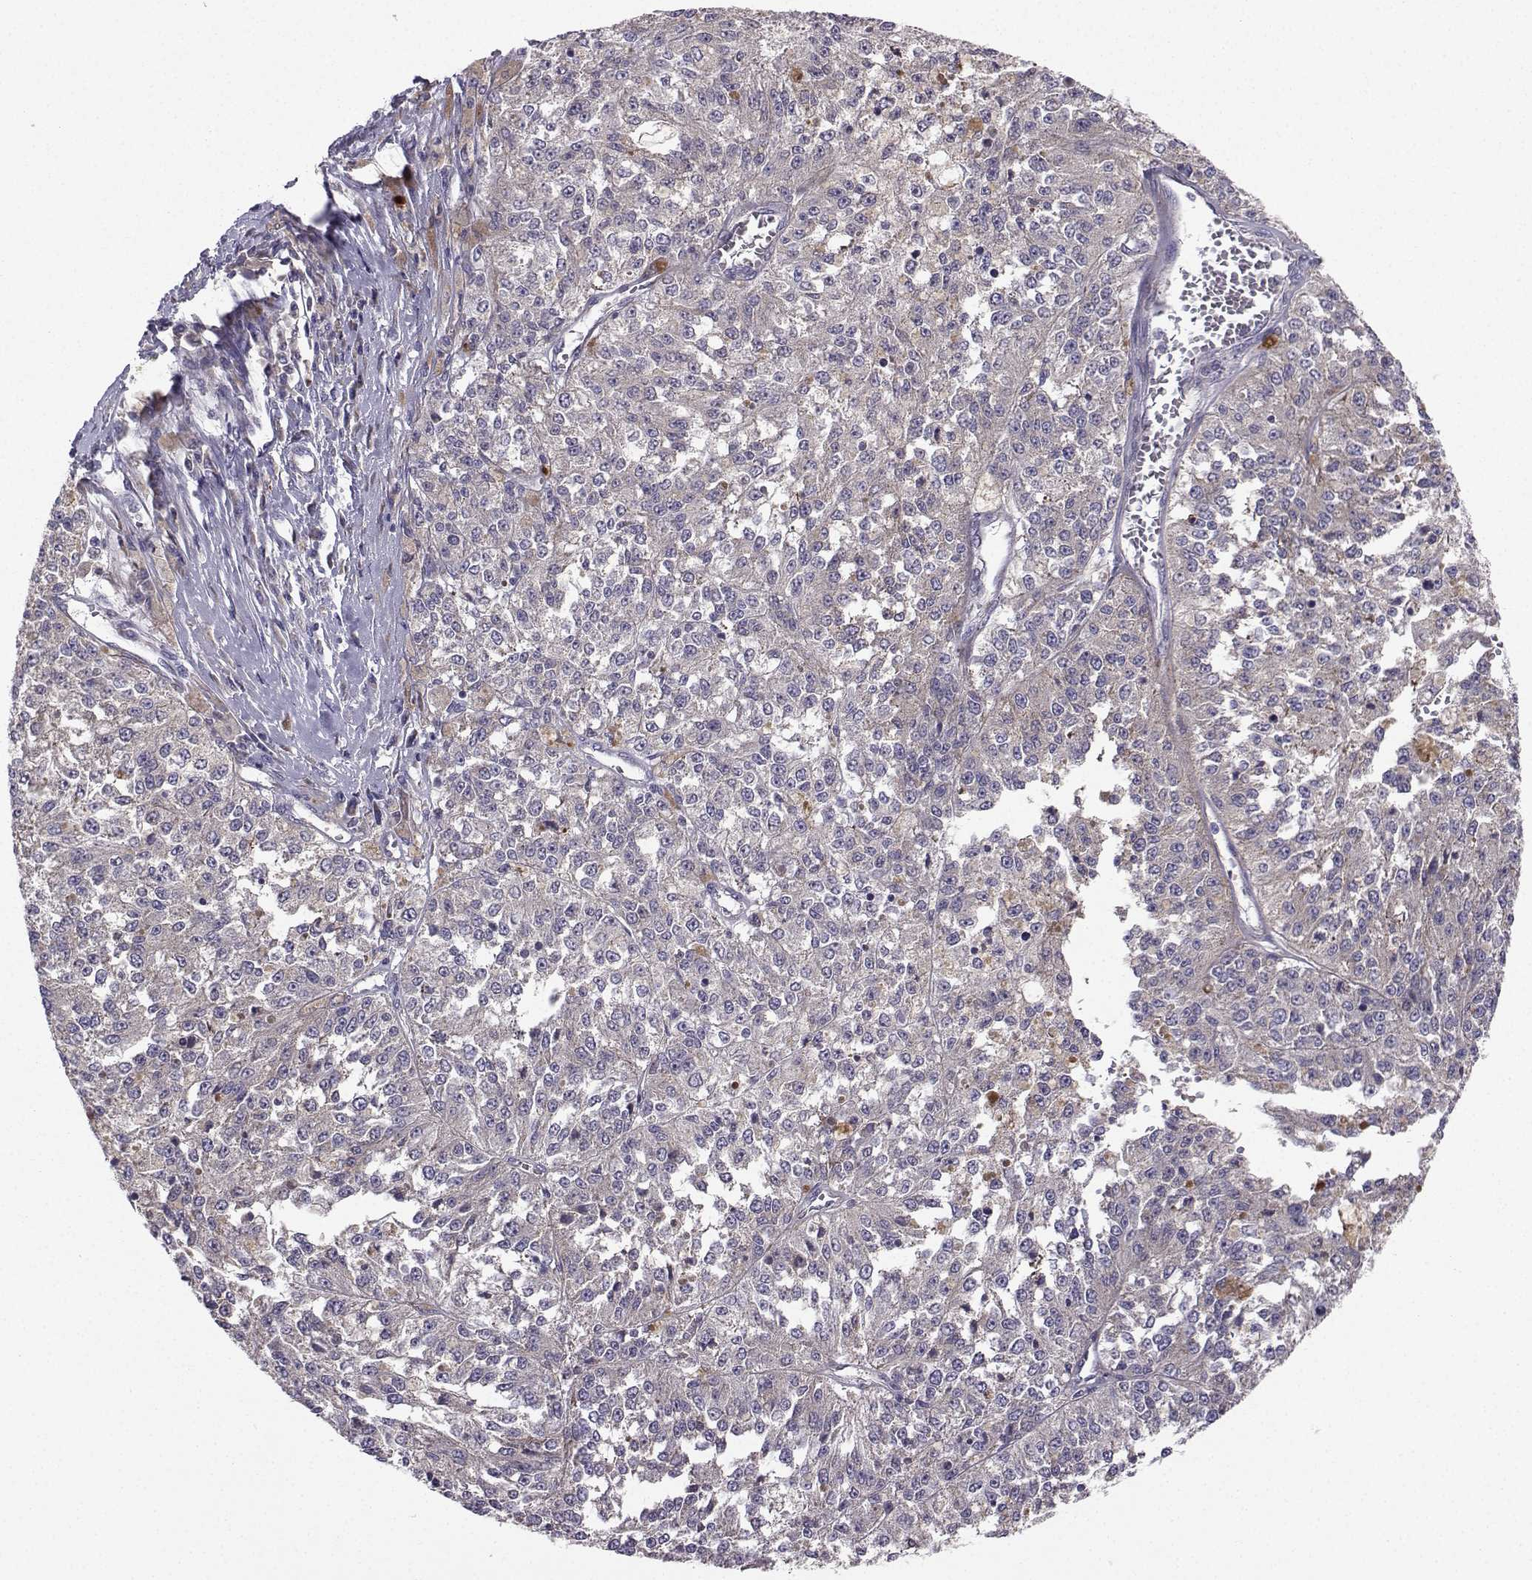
{"staining": {"intensity": "negative", "quantity": "none", "location": "none"}, "tissue": "melanoma", "cell_type": "Tumor cells", "image_type": "cancer", "snomed": [{"axis": "morphology", "description": "Malignant melanoma, Metastatic site"}, {"axis": "topography", "description": "Lymph node"}], "caption": "Malignant melanoma (metastatic site) was stained to show a protein in brown. There is no significant expression in tumor cells.", "gene": "STXBP5", "patient": {"sex": "female", "age": 64}}